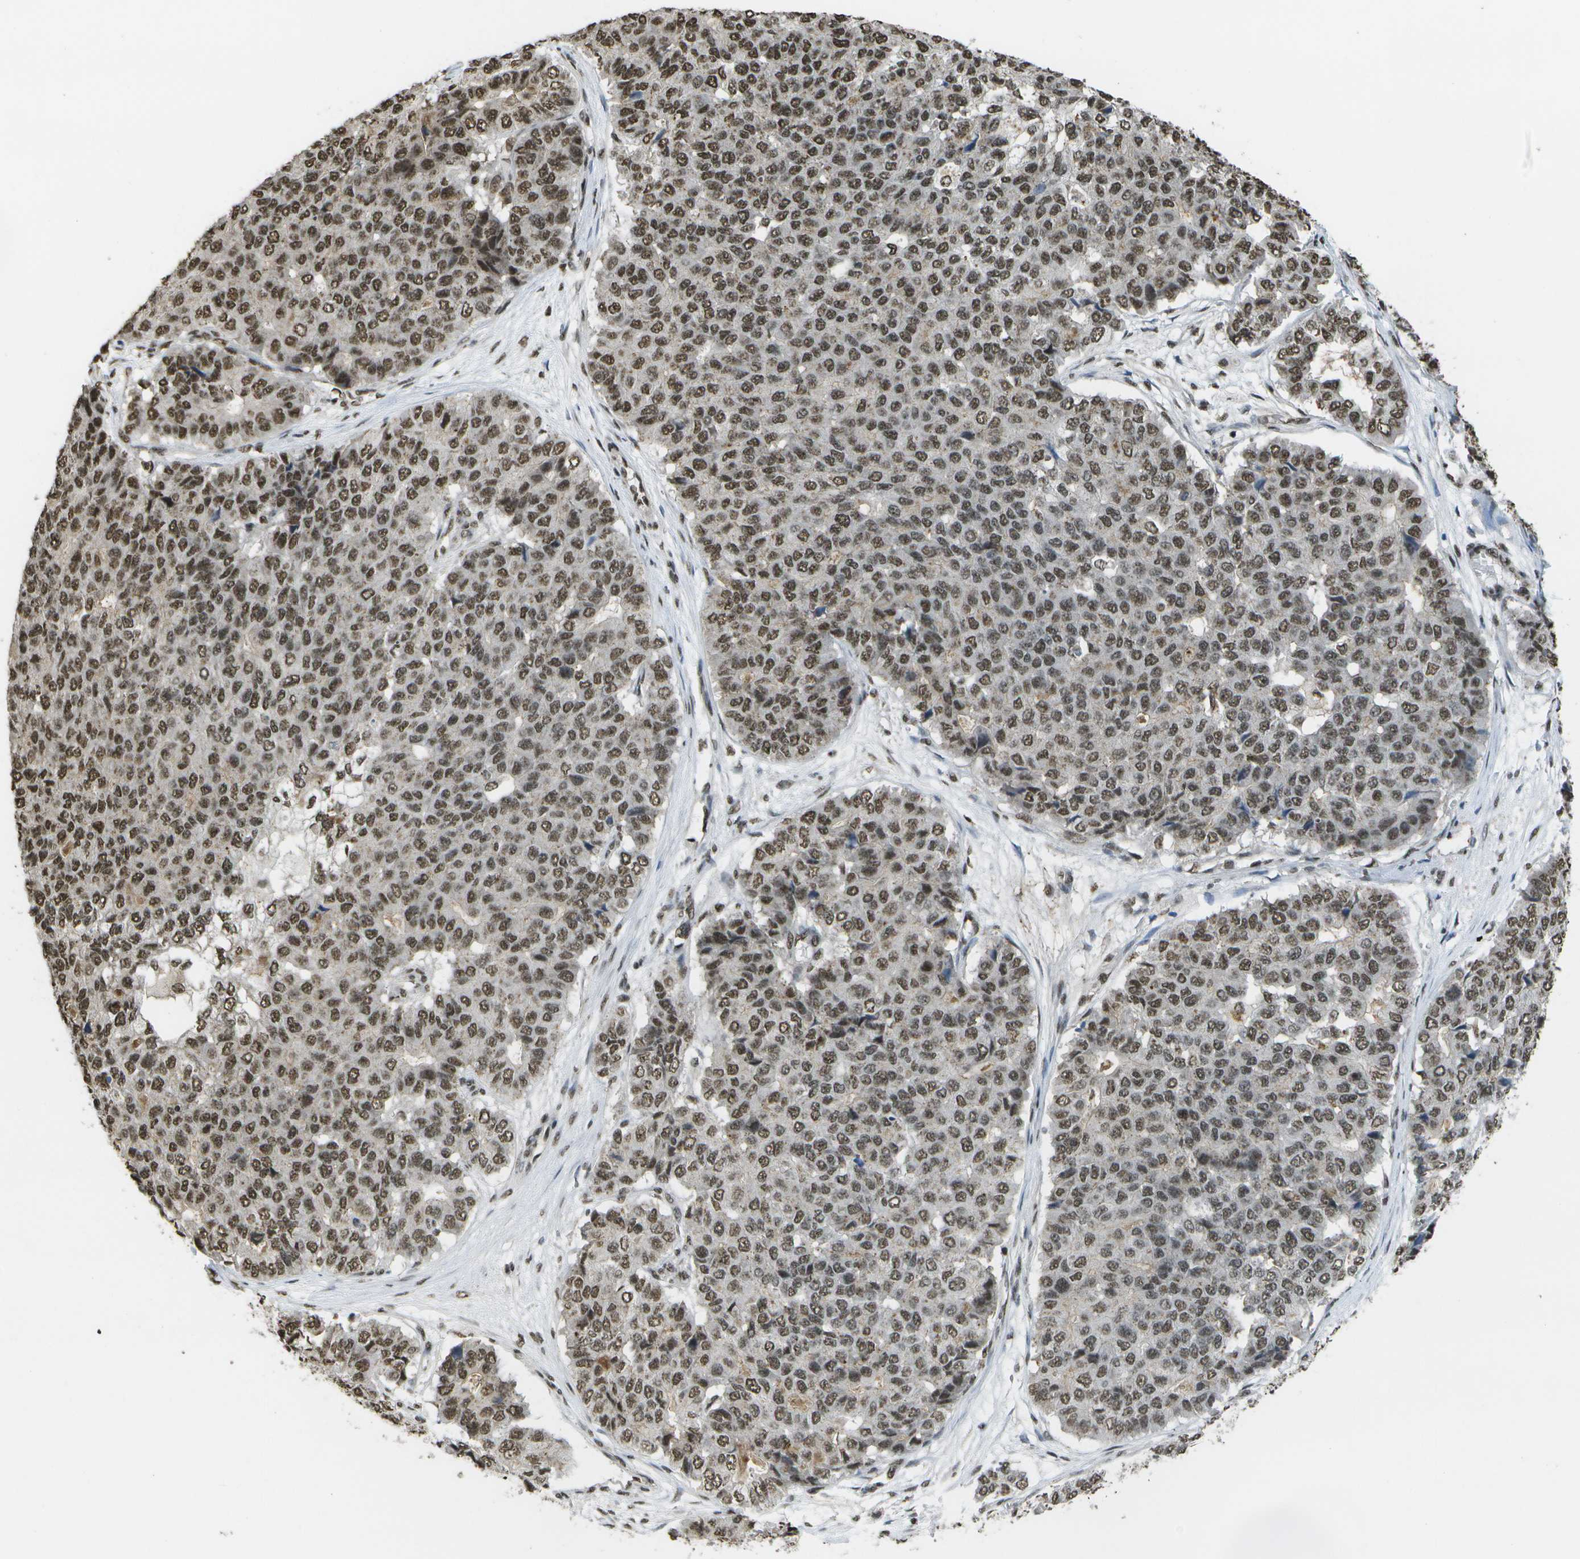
{"staining": {"intensity": "moderate", "quantity": ">75%", "location": "nuclear"}, "tissue": "pancreatic cancer", "cell_type": "Tumor cells", "image_type": "cancer", "snomed": [{"axis": "morphology", "description": "Adenocarcinoma, NOS"}, {"axis": "topography", "description": "Pancreas"}], "caption": "A brown stain shows moderate nuclear positivity of a protein in human pancreatic cancer (adenocarcinoma) tumor cells.", "gene": "SPEN", "patient": {"sex": "male", "age": 50}}